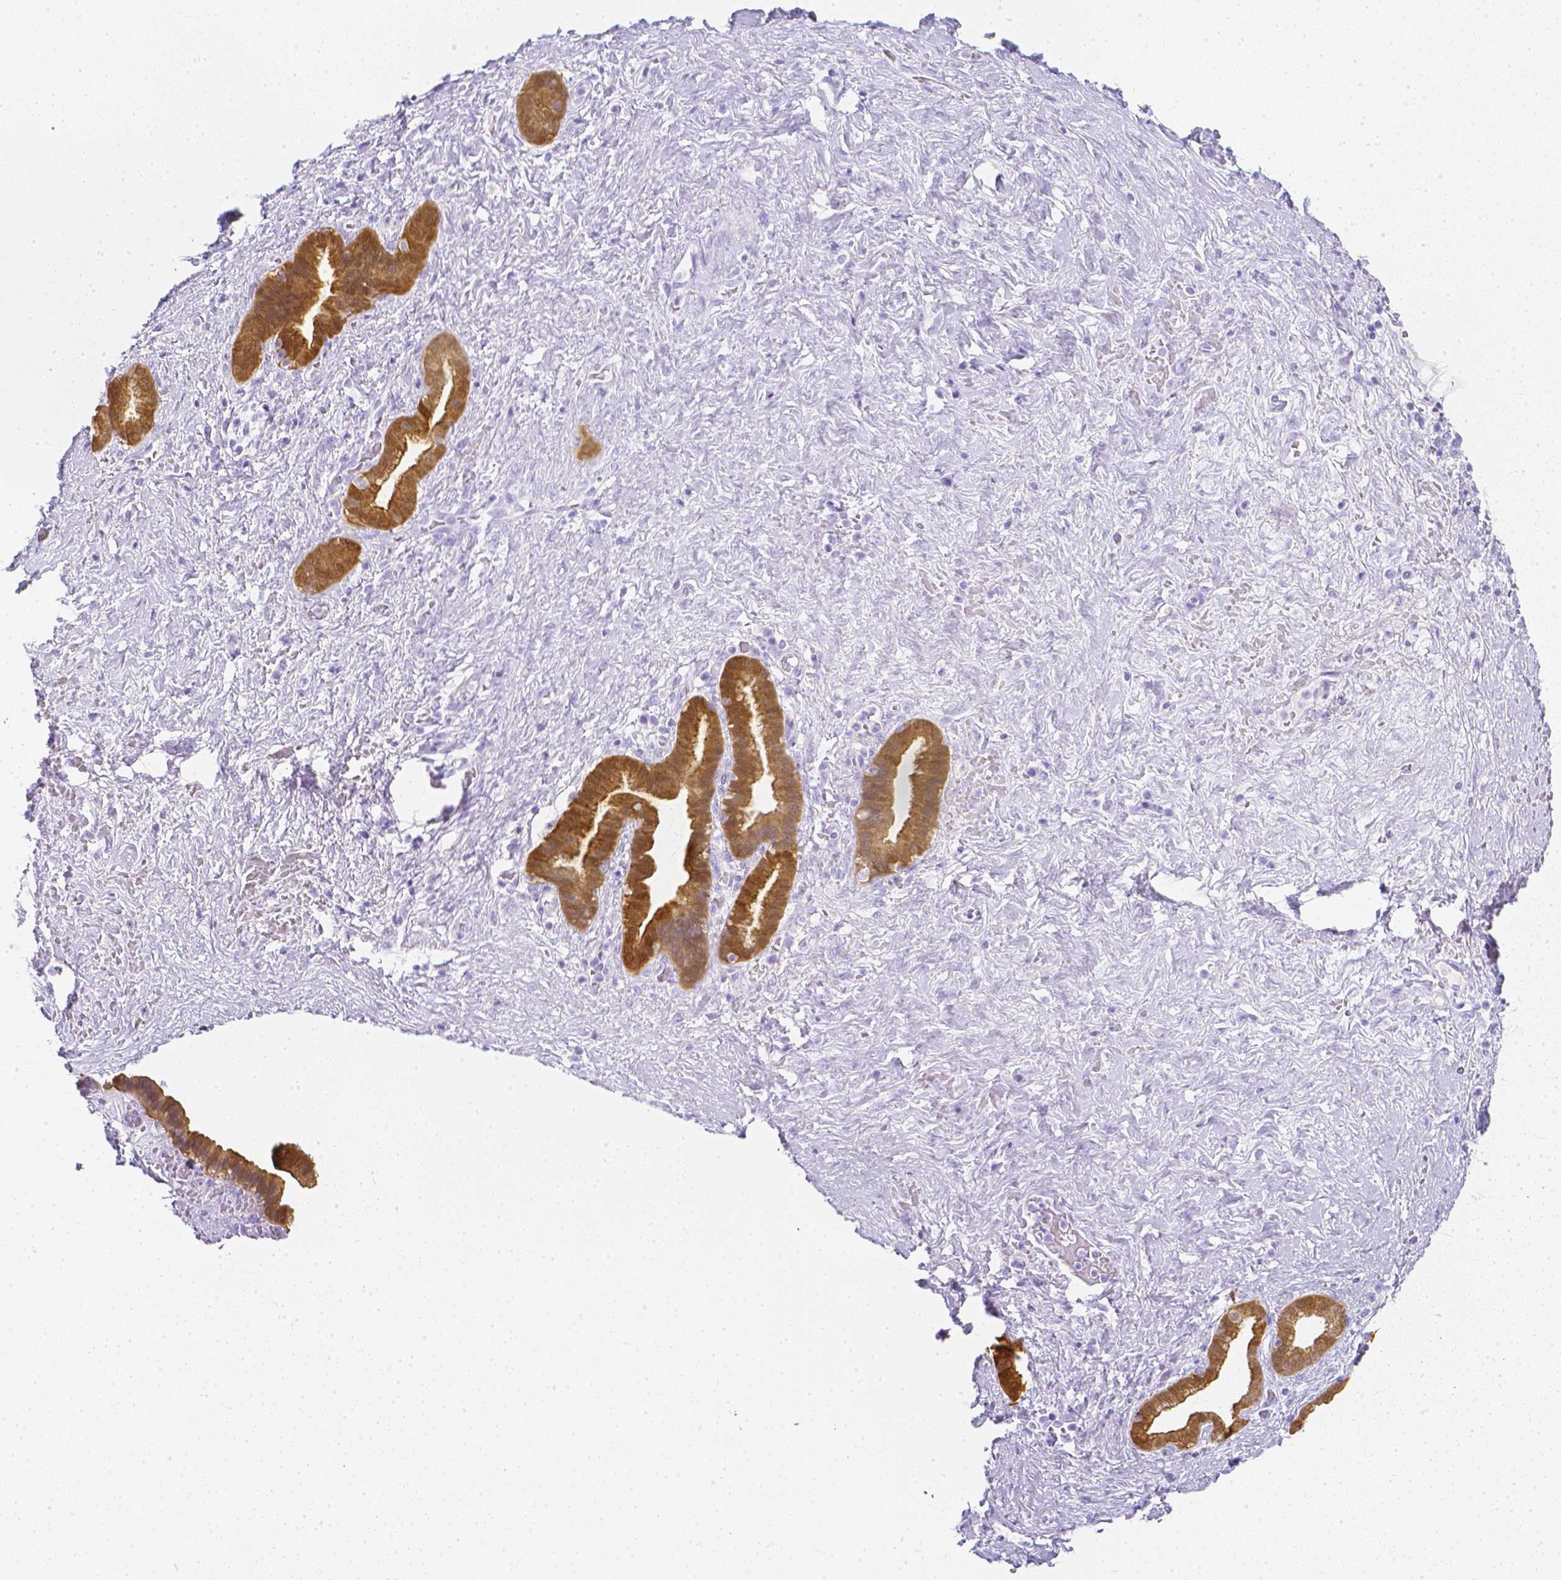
{"staining": {"intensity": "moderate", "quantity": ">75%", "location": "cytoplasmic/membranous"}, "tissue": "pancreatic cancer", "cell_type": "Tumor cells", "image_type": "cancer", "snomed": [{"axis": "morphology", "description": "Adenocarcinoma, NOS"}, {"axis": "topography", "description": "Pancreas"}], "caption": "High-power microscopy captured an immunohistochemistry photomicrograph of pancreatic cancer (adenocarcinoma), revealing moderate cytoplasmic/membranous staining in about >75% of tumor cells. The staining was performed using DAB (3,3'-diaminobenzidine) to visualize the protein expression in brown, while the nuclei were stained in blue with hematoxylin (Magnification: 20x).", "gene": "LGALS4", "patient": {"sex": "male", "age": 44}}